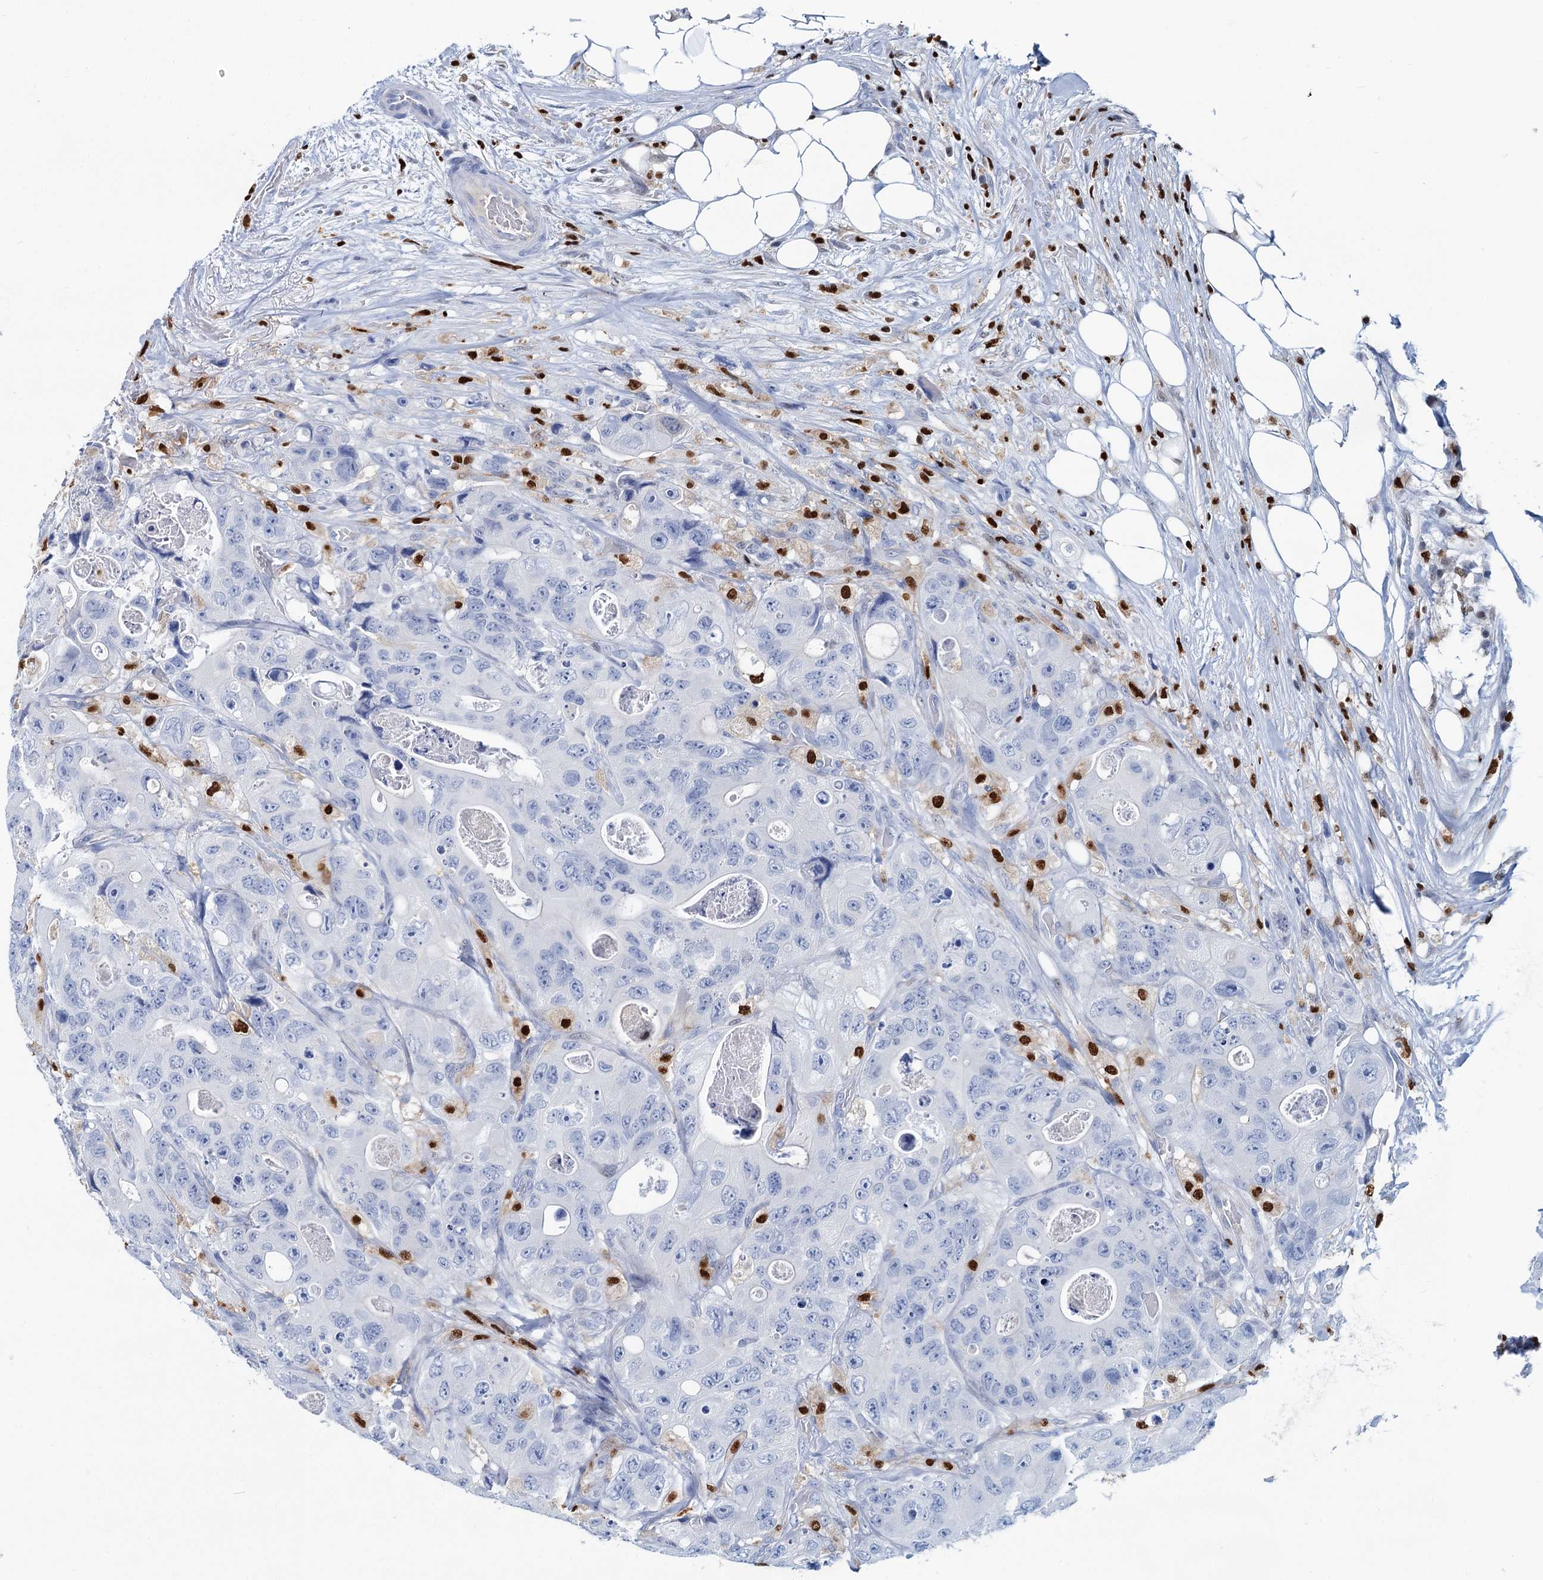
{"staining": {"intensity": "negative", "quantity": "none", "location": "none"}, "tissue": "colorectal cancer", "cell_type": "Tumor cells", "image_type": "cancer", "snomed": [{"axis": "morphology", "description": "Adenocarcinoma, NOS"}, {"axis": "topography", "description": "Colon"}], "caption": "This photomicrograph is of adenocarcinoma (colorectal) stained with IHC to label a protein in brown with the nuclei are counter-stained blue. There is no positivity in tumor cells. (DAB (3,3'-diaminobenzidine) immunohistochemistry (IHC) visualized using brightfield microscopy, high magnification).", "gene": "CELF2", "patient": {"sex": "female", "age": 46}}